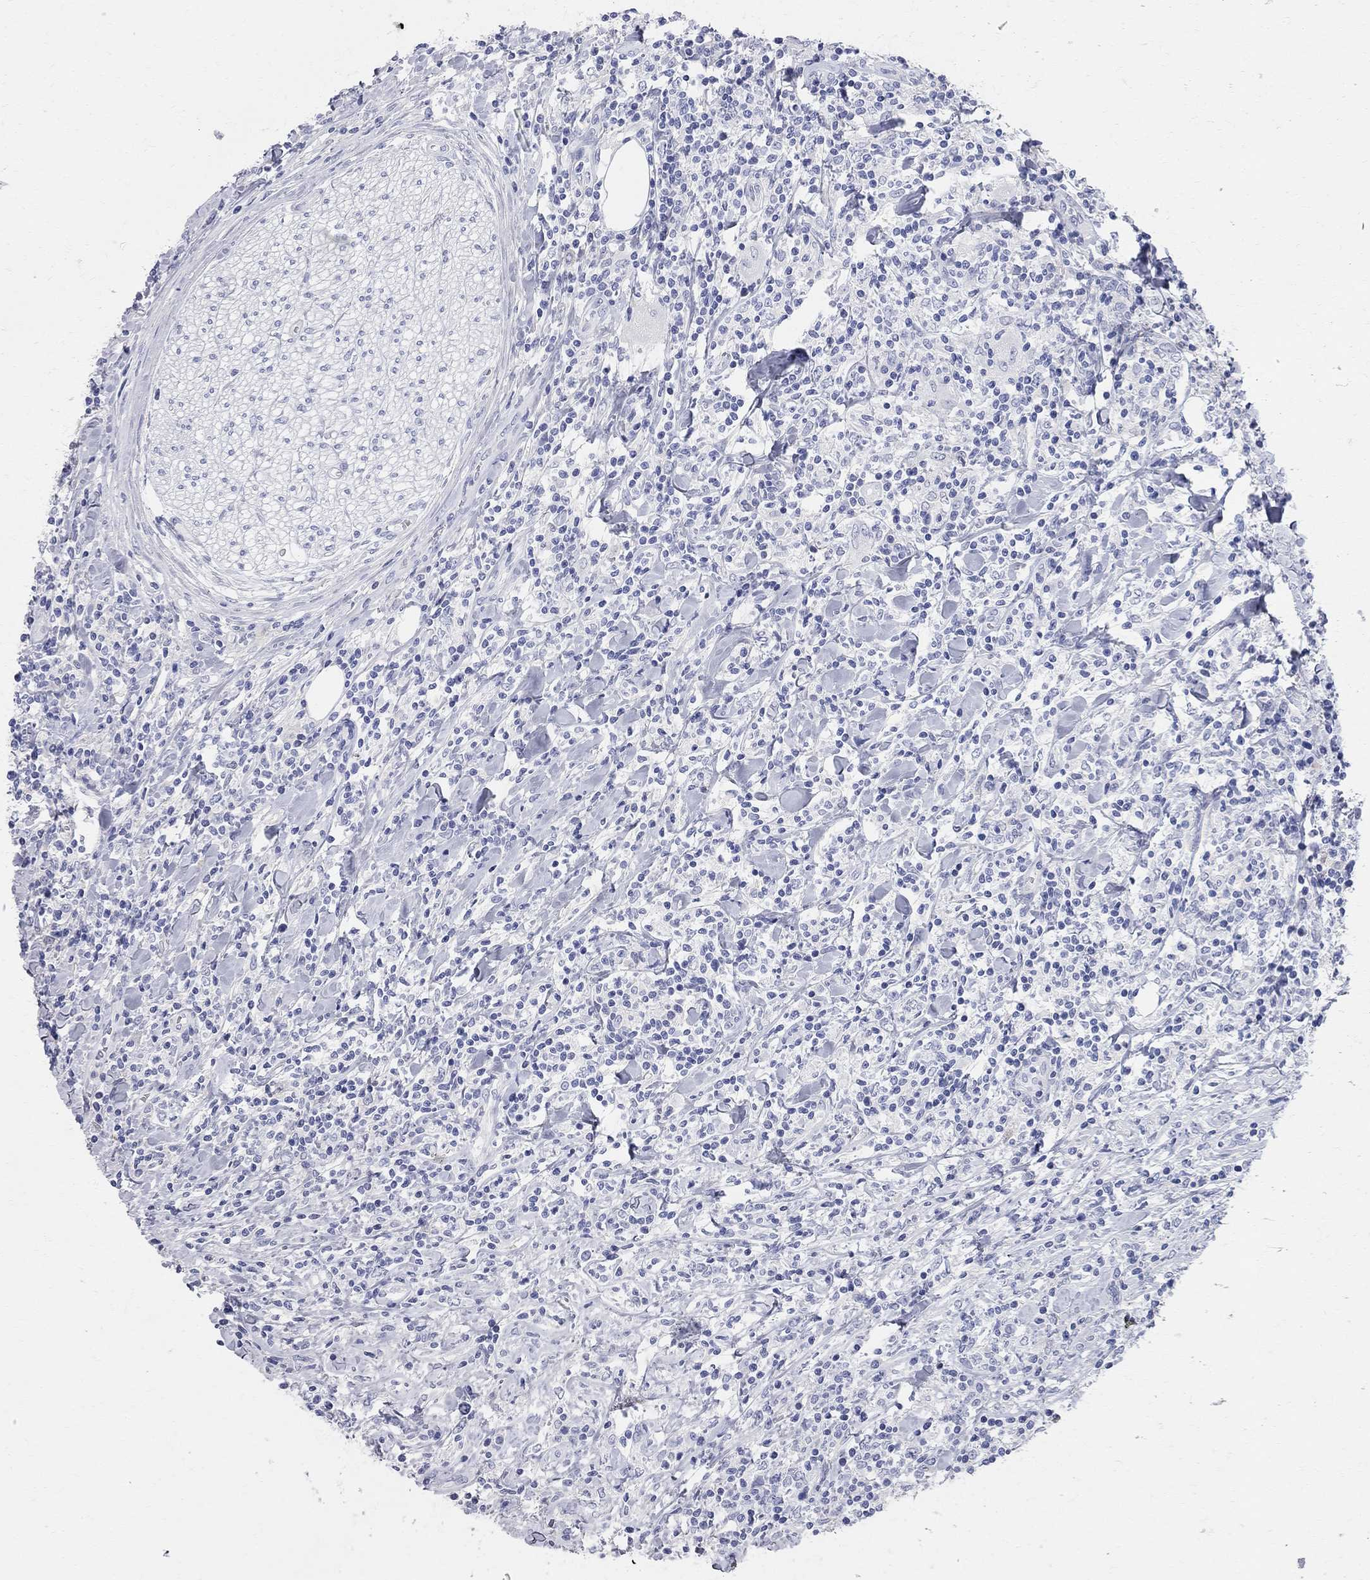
{"staining": {"intensity": "negative", "quantity": "none", "location": "none"}, "tissue": "lymphoma", "cell_type": "Tumor cells", "image_type": "cancer", "snomed": [{"axis": "morphology", "description": "Malignant lymphoma, non-Hodgkin's type, High grade"}, {"axis": "topography", "description": "Lymph node"}], "caption": "This is an immunohistochemistry (IHC) photomicrograph of malignant lymphoma, non-Hodgkin's type (high-grade). There is no expression in tumor cells.", "gene": "AOX1", "patient": {"sex": "female", "age": 84}}